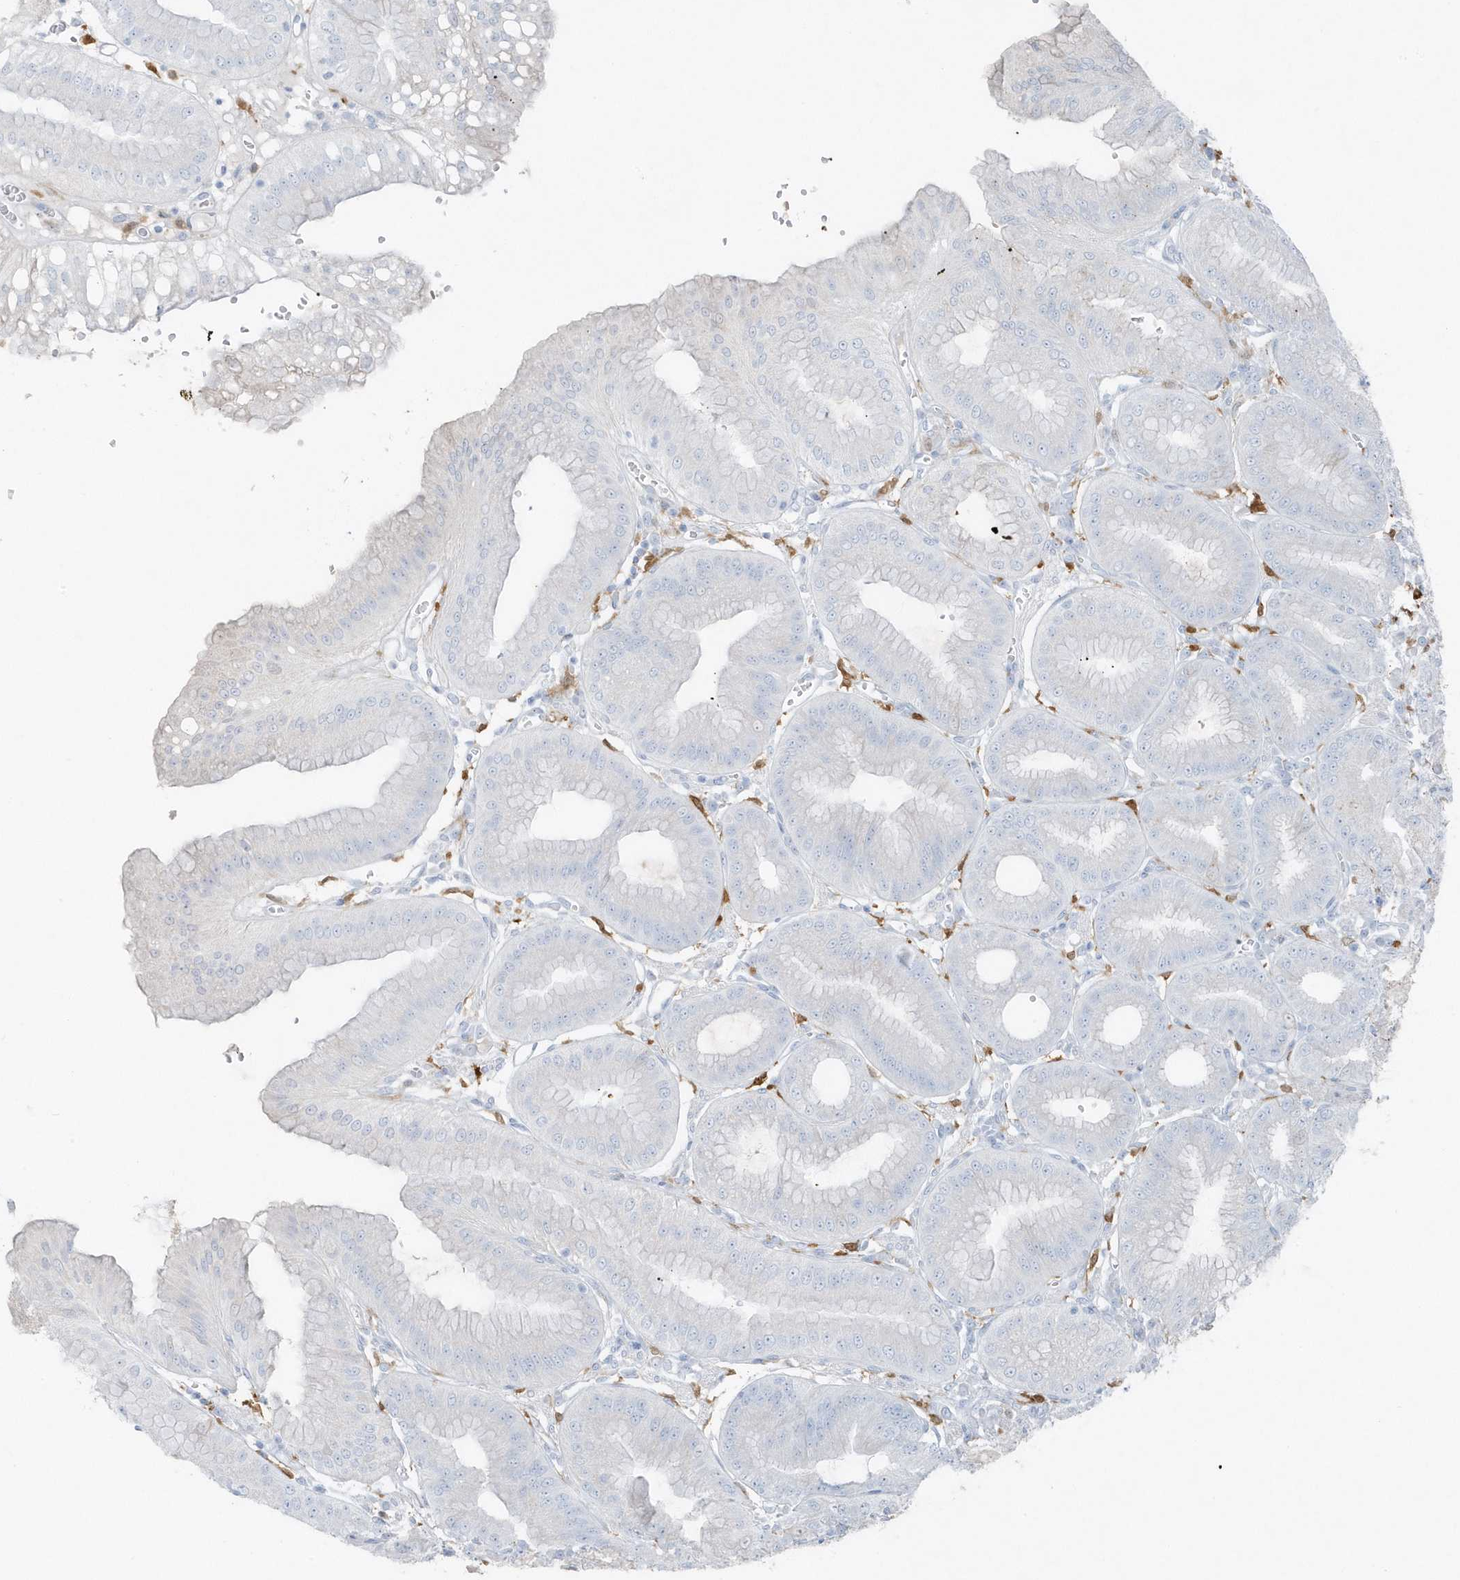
{"staining": {"intensity": "negative", "quantity": "none", "location": "none"}, "tissue": "stomach", "cell_type": "Glandular cells", "image_type": "normal", "snomed": [{"axis": "morphology", "description": "Normal tissue, NOS"}, {"axis": "topography", "description": "Stomach, lower"}], "caption": "Glandular cells show no significant protein staining in normal stomach. (Immunohistochemistry, brightfield microscopy, high magnification).", "gene": "FAM98A", "patient": {"sex": "male", "age": 71}}